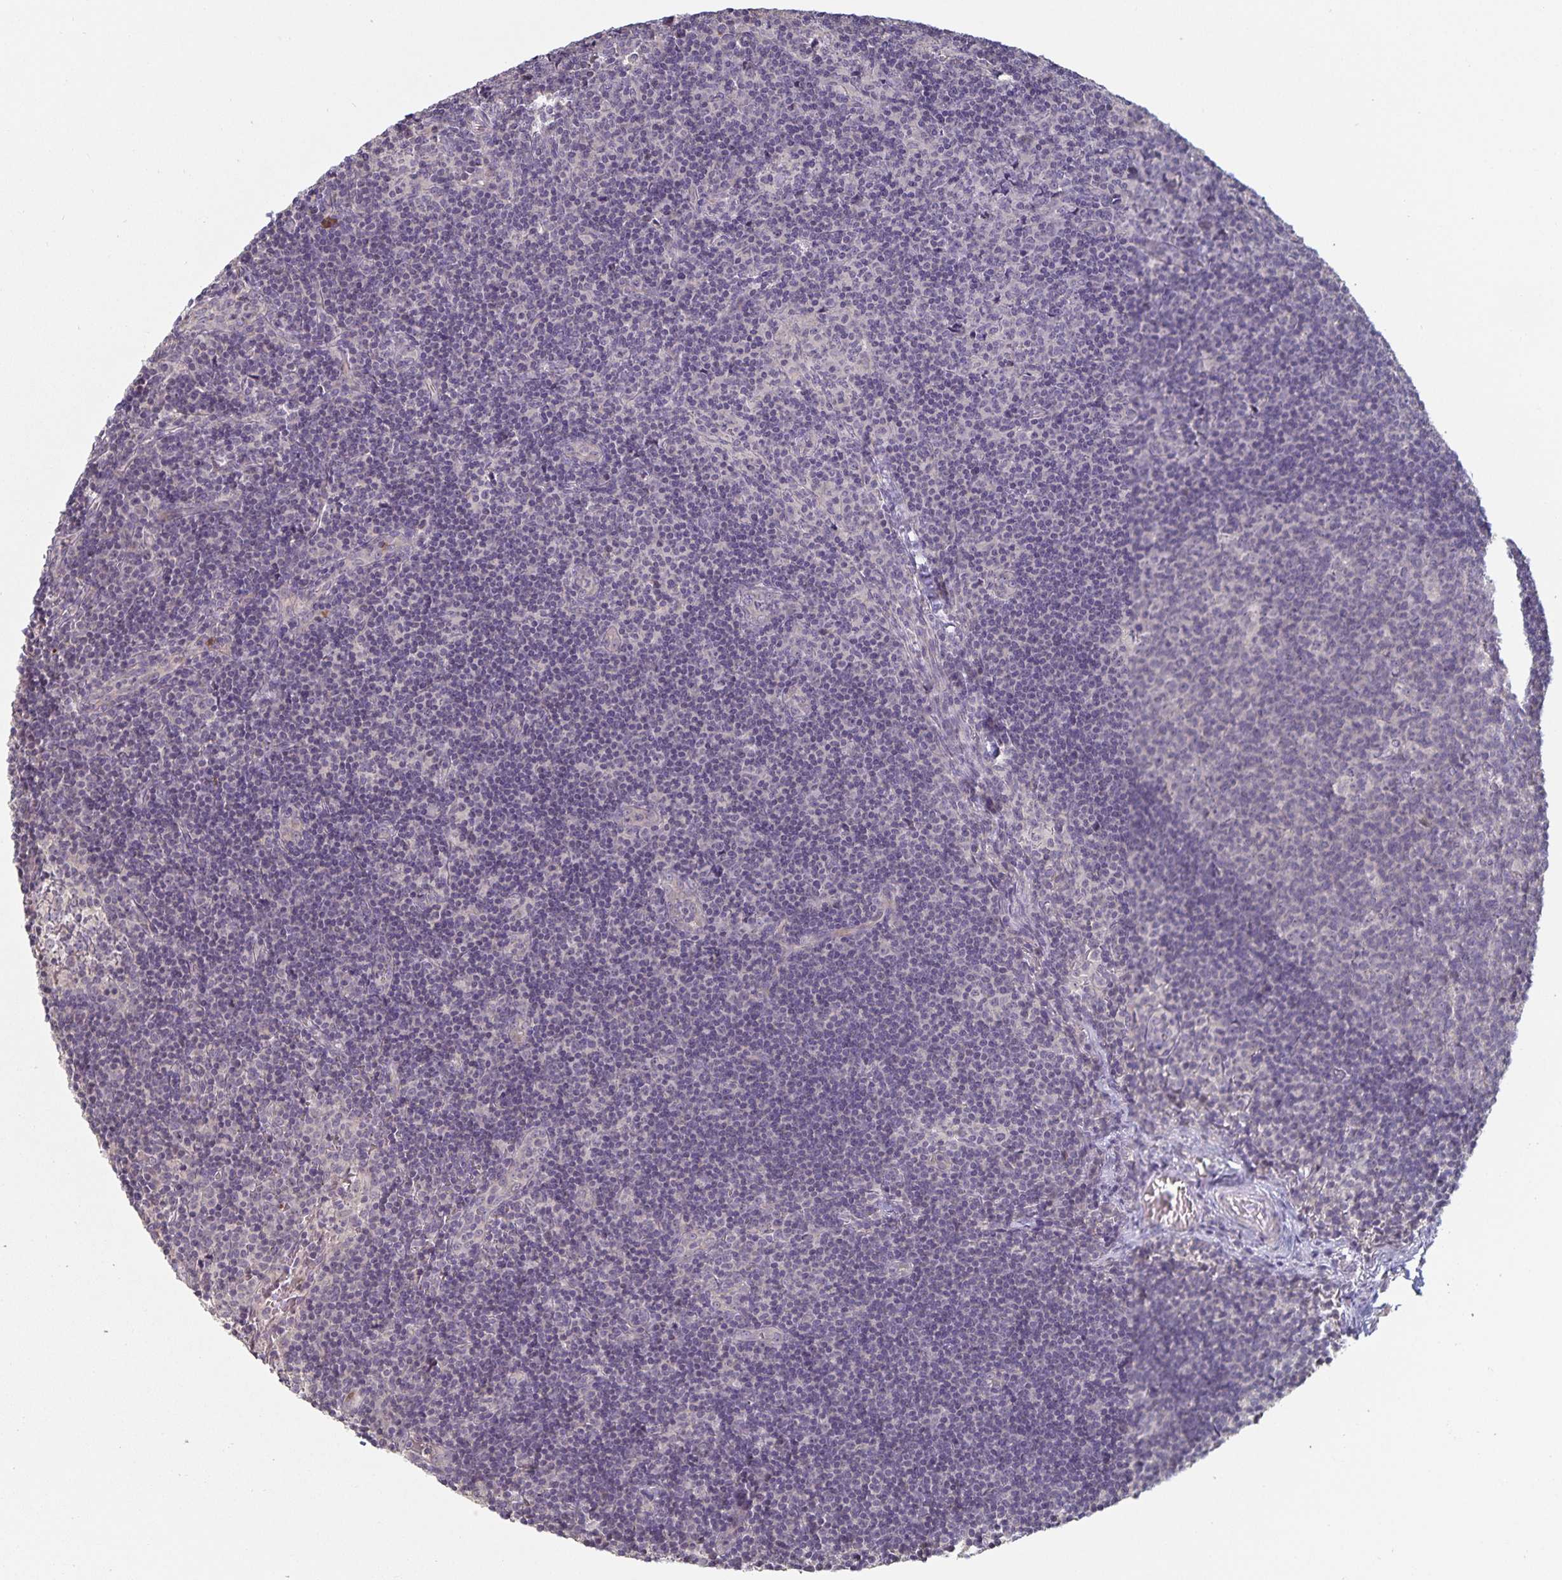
{"staining": {"intensity": "negative", "quantity": "none", "location": "none"}, "tissue": "lymph node", "cell_type": "Germinal center cells", "image_type": "normal", "snomed": [{"axis": "morphology", "description": "Normal tissue, NOS"}, {"axis": "topography", "description": "Lymph node"}], "caption": "Immunohistochemical staining of normal human lymph node displays no significant positivity in germinal center cells. (Brightfield microscopy of DAB immunohistochemistry at high magnification).", "gene": "DNAH9", "patient": {"sex": "female", "age": 41}}